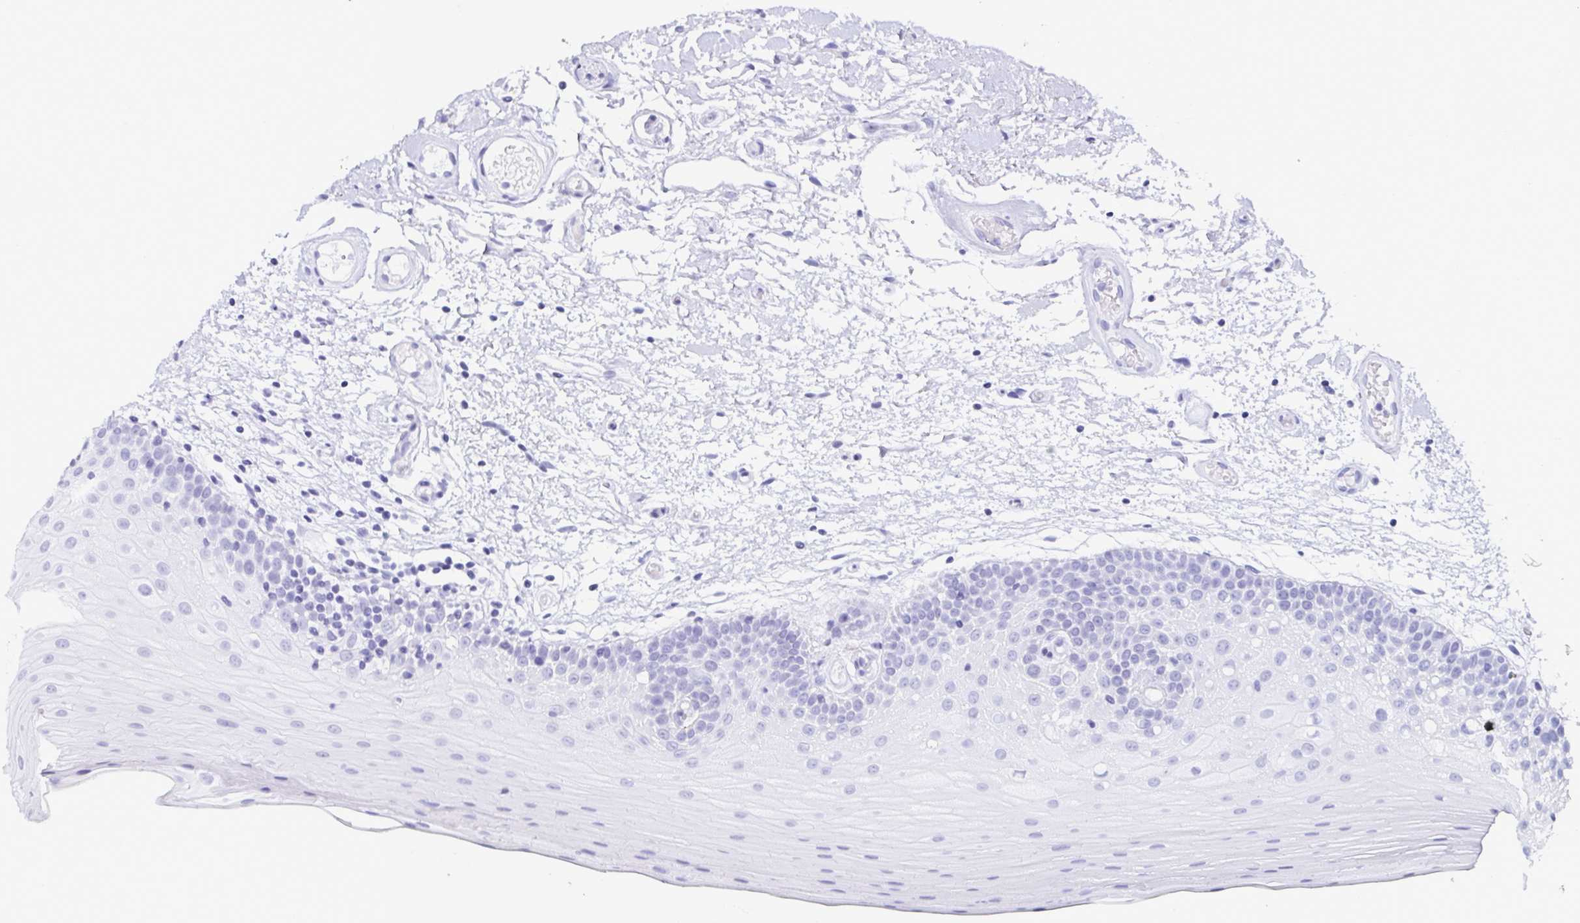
{"staining": {"intensity": "negative", "quantity": "none", "location": "none"}, "tissue": "oral mucosa", "cell_type": "Squamous epithelial cells", "image_type": "normal", "snomed": [{"axis": "morphology", "description": "Normal tissue, NOS"}, {"axis": "morphology", "description": "Squamous cell carcinoma, NOS"}, {"axis": "topography", "description": "Oral tissue"}, {"axis": "topography", "description": "Tounge, NOS"}, {"axis": "topography", "description": "Head-Neck"}], "caption": "Human oral mucosa stained for a protein using IHC displays no expression in squamous epithelial cells.", "gene": "ENSG00000275778", "patient": {"sex": "male", "age": 62}}